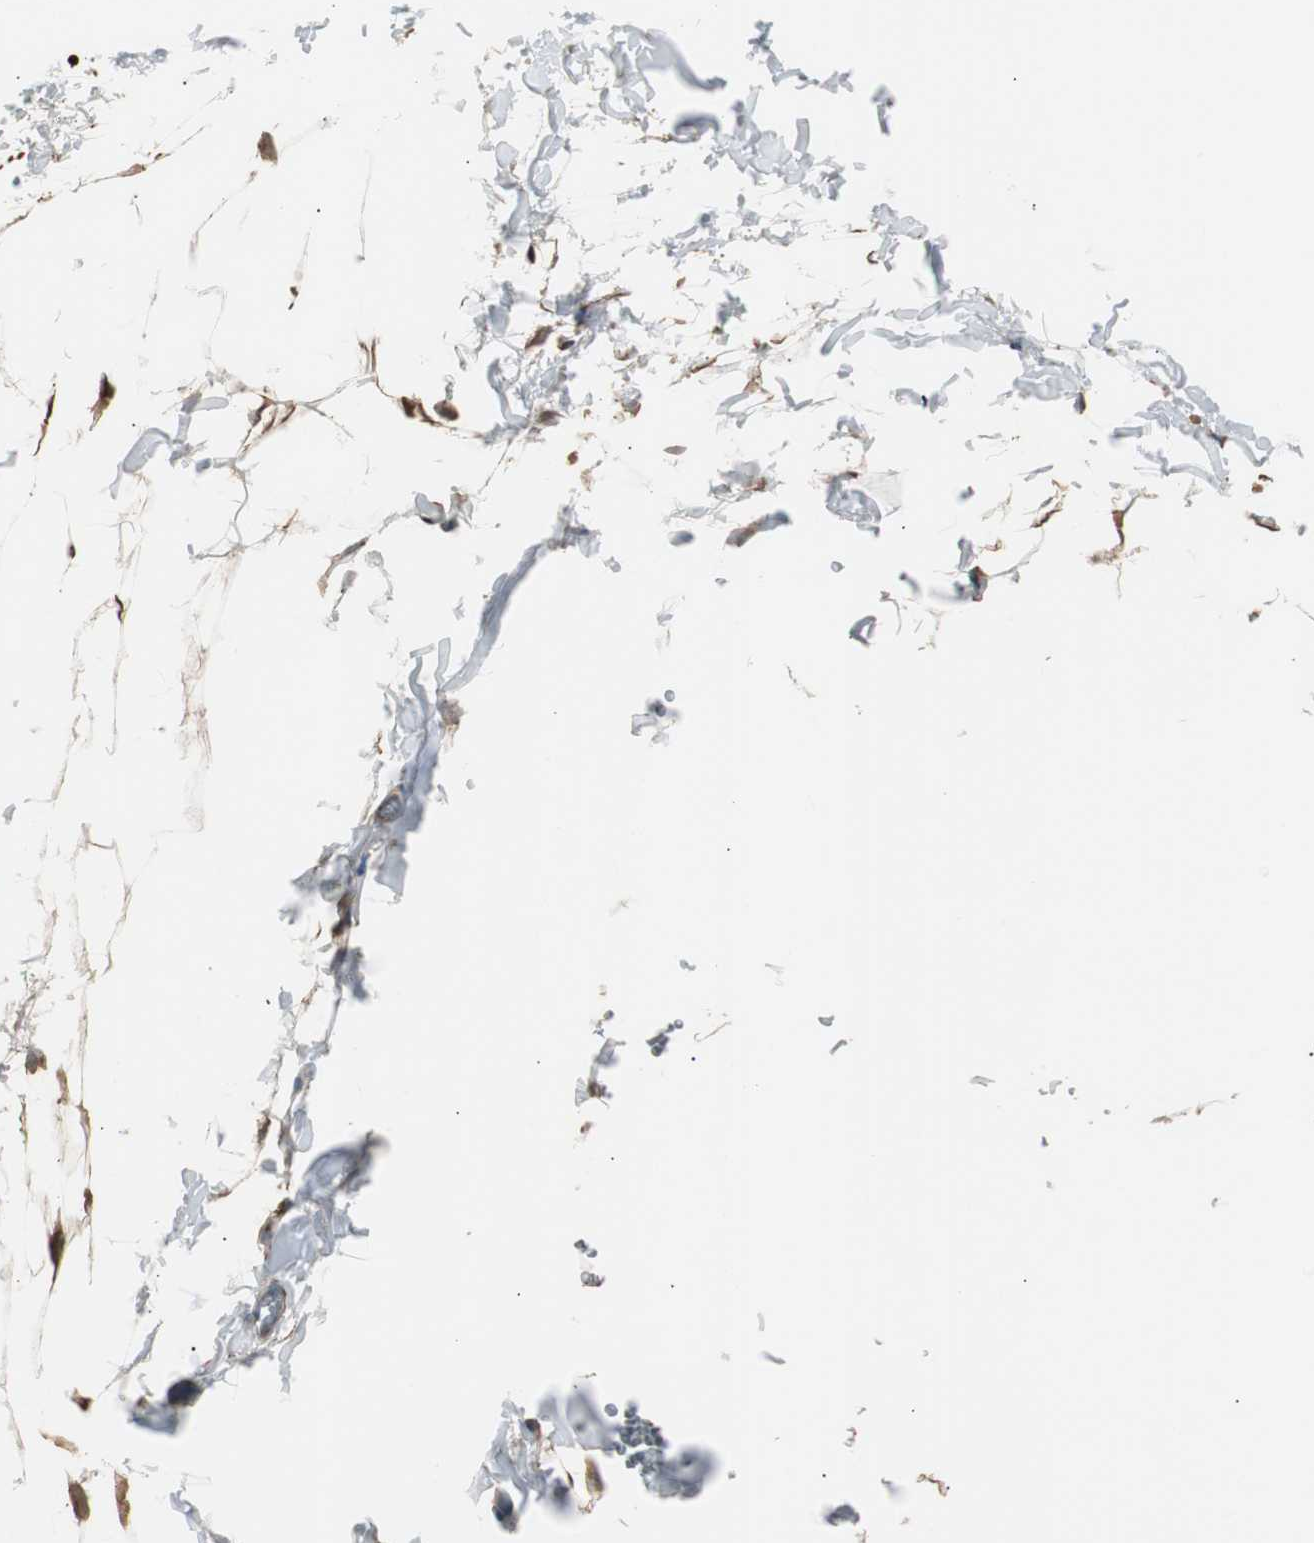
{"staining": {"intensity": "moderate", "quantity": ">75%", "location": "cytoplasmic/membranous"}, "tissue": "adipose tissue", "cell_type": "Adipocytes", "image_type": "normal", "snomed": [{"axis": "morphology", "description": "Normal tissue, NOS"}, {"axis": "topography", "description": "Soft tissue"}], "caption": "This image demonstrates IHC staining of normal human adipose tissue, with medium moderate cytoplasmic/membranous expression in approximately >75% of adipocytes.", "gene": "CAPNS1", "patient": {"sex": "male", "age": 26}}